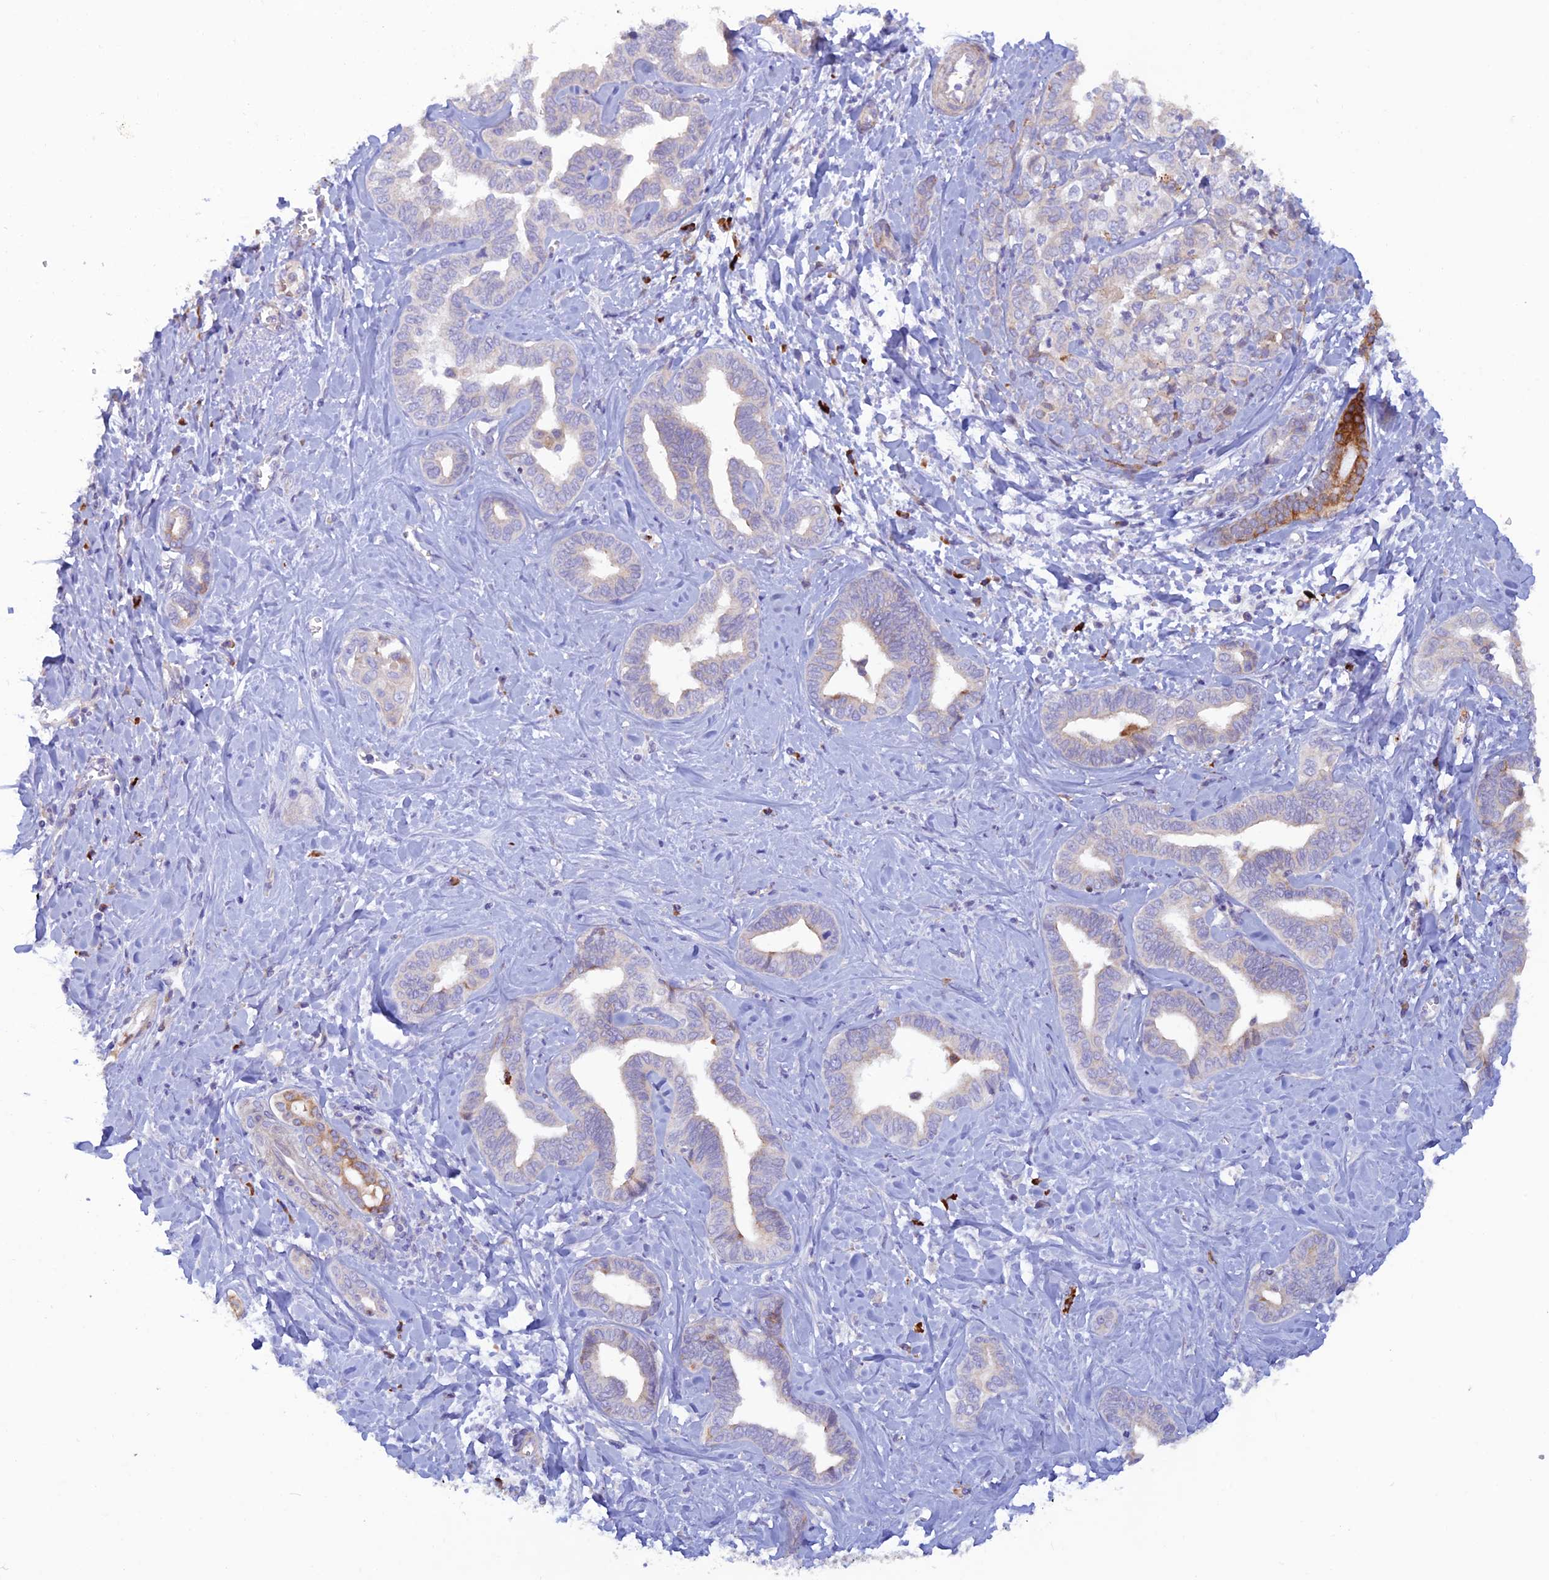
{"staining": {"intensity": "weak", "quantity": "<25%", "location": "cytoplasmic/membranous"}, "tissue": "liver cancer", "cell_type": "Tumor cells", "image_type": "cancer", "snomed": [{"axis": "morphology", "description": "Cholangiocarcinoma"}, {"axis": "topography", "description": "Liver"}], "caption": "A high-resolution photomicrograph shows IHC staining of liver cancer (cholangiocarcinoma), which shows no significant expression in tumor cells. Brightfield microscopy of immunohistochemistry (IHC) stained with DAB (brown) and hematoxylin (blue), captured at high magnification.", "gene": "GMCL1", "patient": {"sex": "female", "age": 77}}